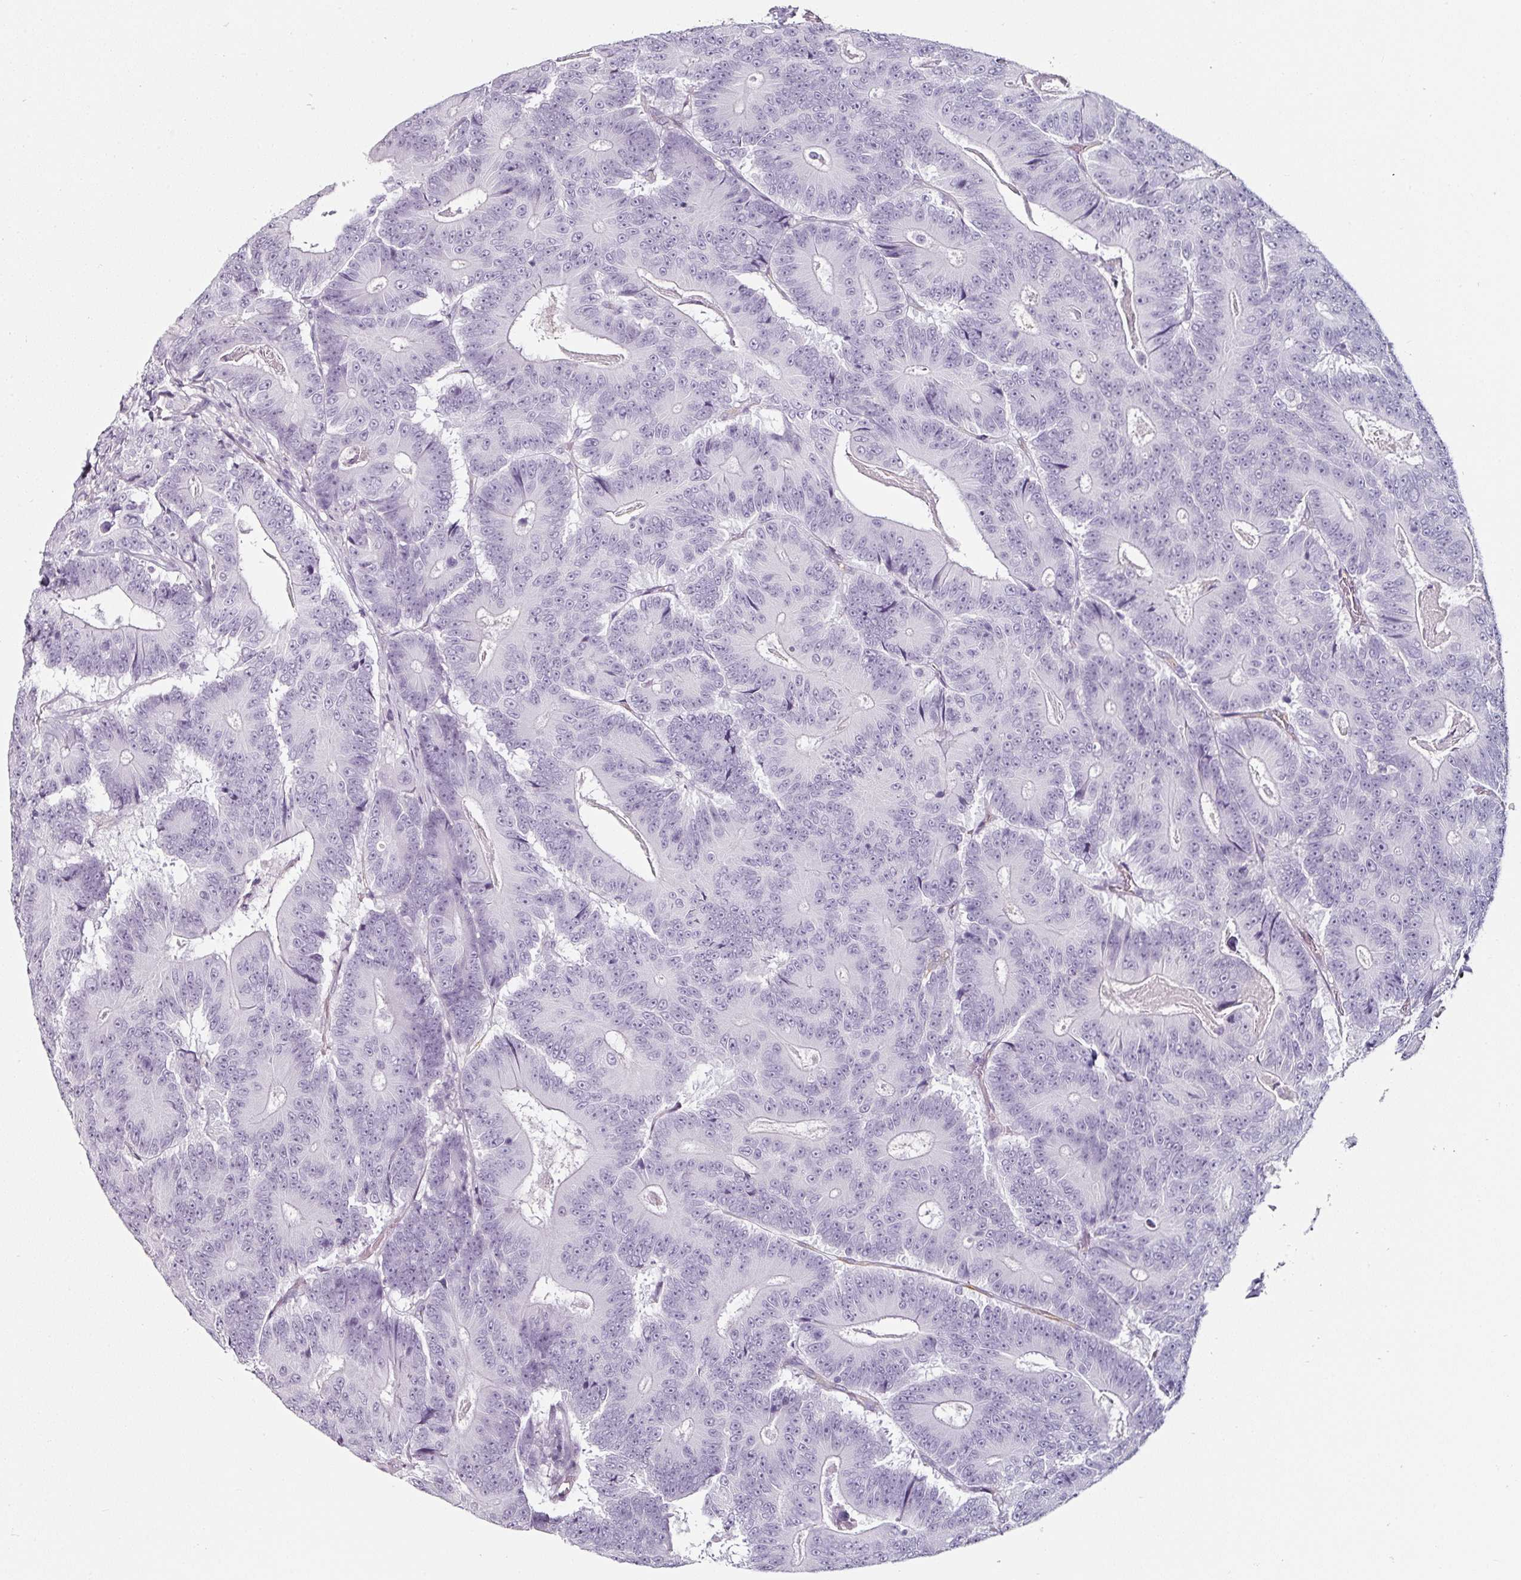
{"staining": {"intensity": "negative", "quantity": "none", "location": "none"}, "tissue": "colorectal cancer", "cell_type": "Tumor cells", "image_type": "cancer", "snomed": [{"axis": "morphology", "description": "Adenocarcinoma, NOS"}, {"axis": "topography", "description": "Colon"}], "caption": "DAB (3,3'-diaminobenzidine) immunohistochemical staining of adenocarcinoma (colorectal) exhibits no significant expression in tumor cells.", "gene": "CAP2", "patient": {"sex": "male", "age": 83}}